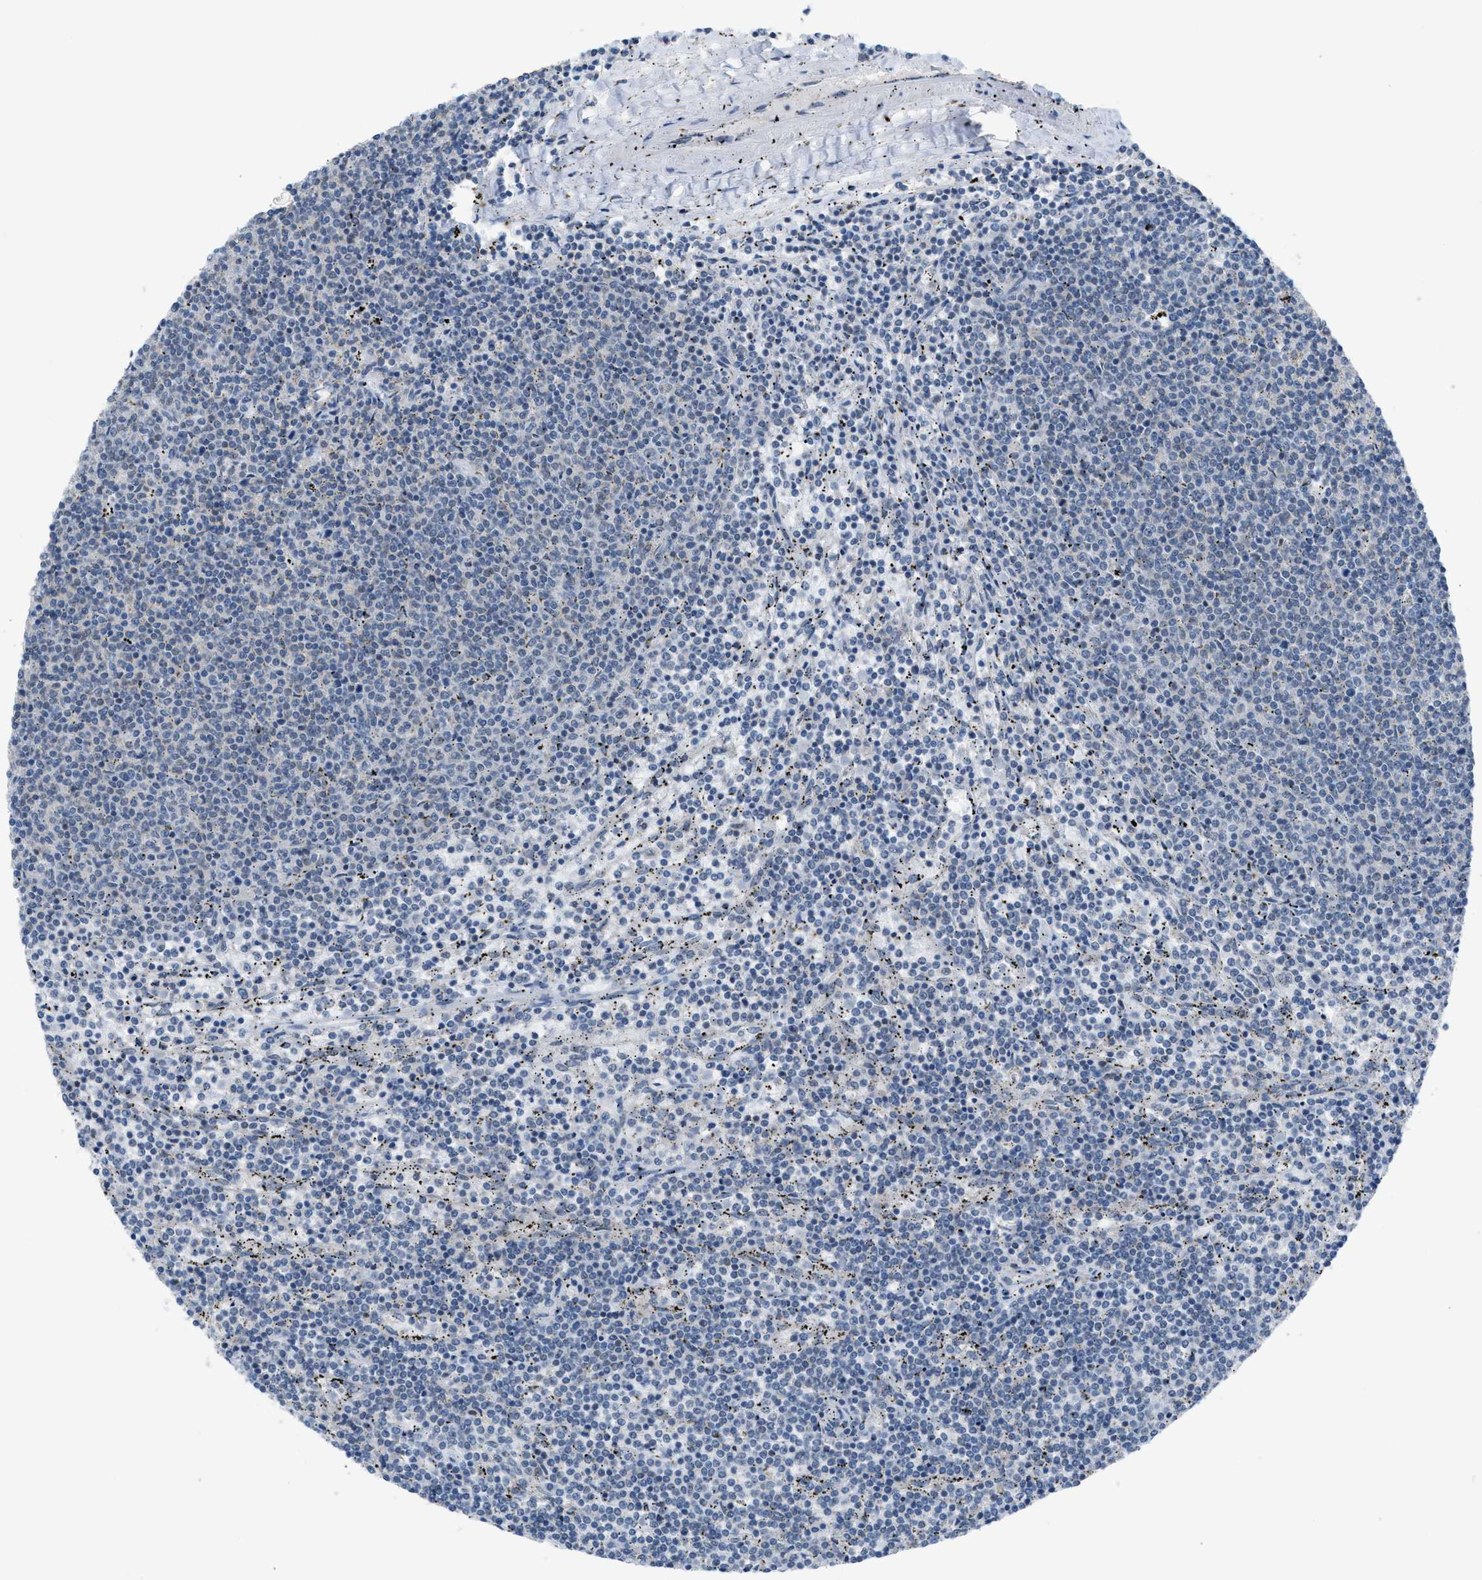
{"staining": {"intensity": "negative", "quantity": "none", "location": "none"}, "tissue": "lymphoma", "cell_type": "Tumor cells", "image_type": "cancer", "snomed": [{"axis": "morphology", "description": "Malignant lymphoma, non-Hodgkin's type, Low grade"}, {"axis": "topography", "description": "Spleen"}], "caption": "Immunohistochemical staining of human malignant lymphoma, non-Hodgkin's type (low-grade) exhibits no significant staining in tumor cells.", "gene": "ANAPC11", "patient": {"sex": "female", "age": 50}}